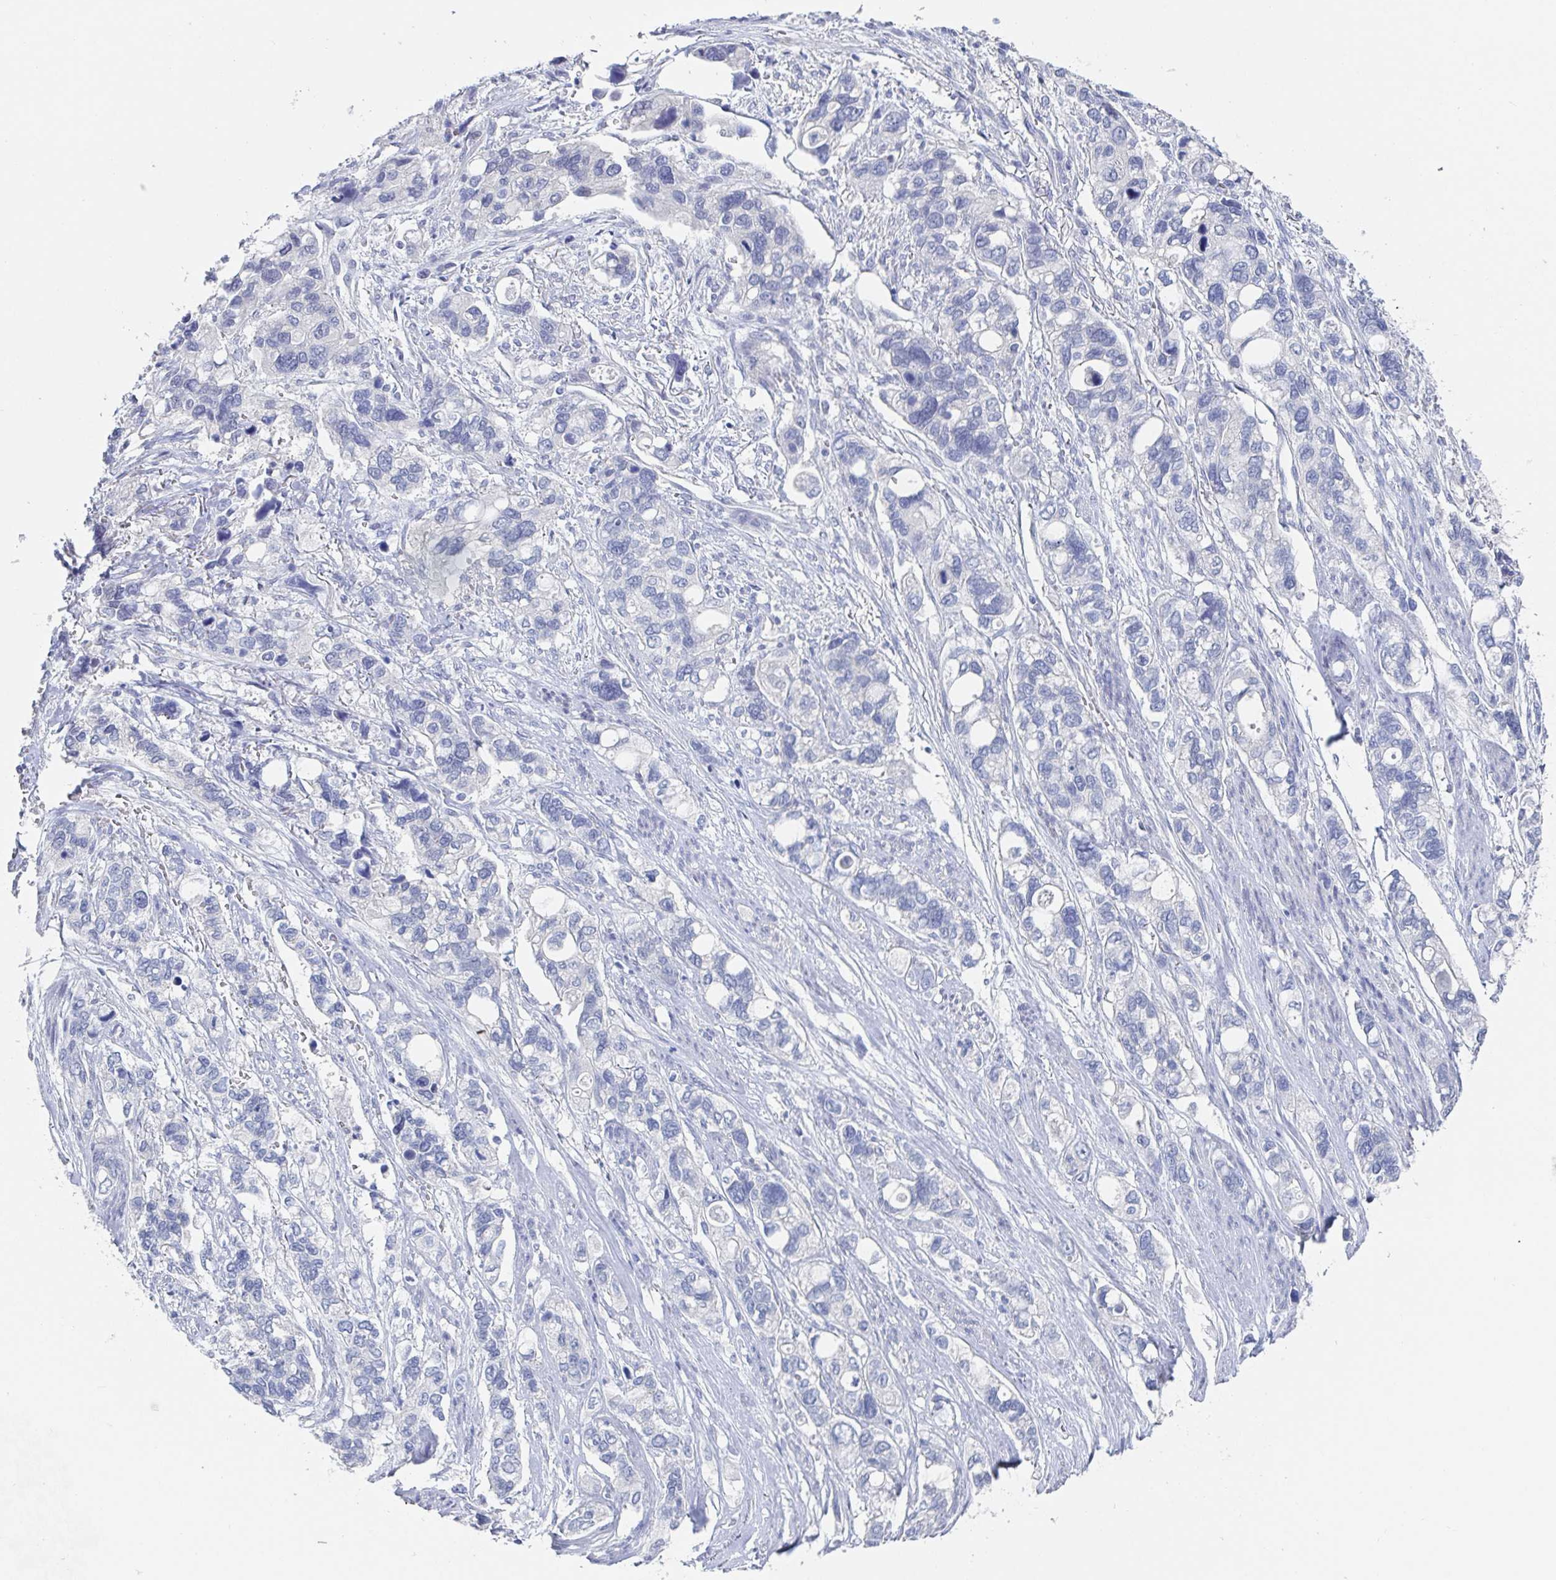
{"staining": {"intensity": "negative", "quantity": "none", "location": "none"}, "tissue": "stomach cancer", "cell_type": "Tumor cells", "image_type": "cancer", "snomed": [{"axis": "morphology", "description": "Adenocarcinoma, NOS"}, {"axis": "topography", "description": "Stomach, upper"}], "caption": "There is no significant staining in tumor cells of stomach cancer (adenocarcinoma).", "gene": "ZNF430", "patient": {"sex": "female", "age": 81}}